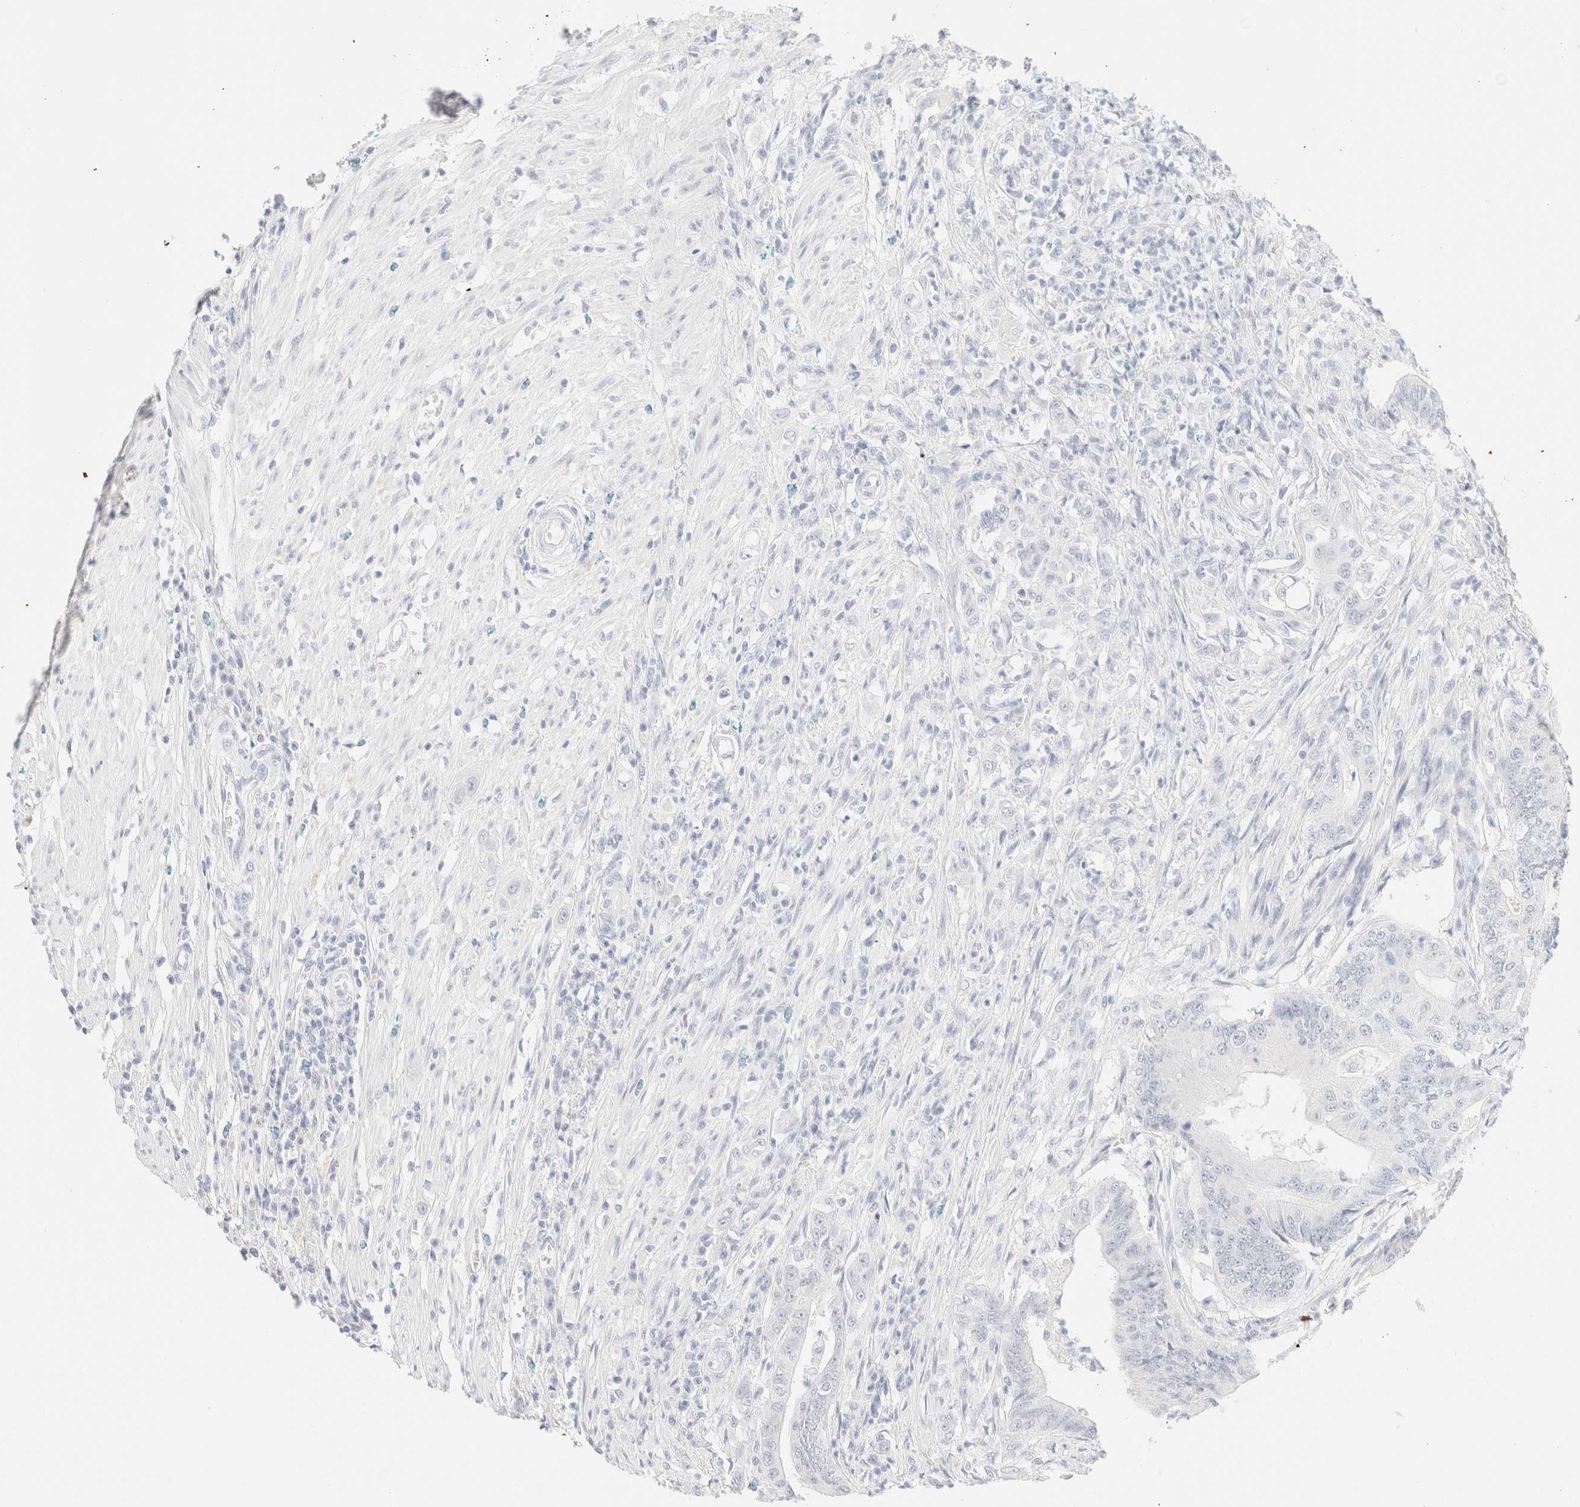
{"staining": {"intensity": "negative", "quantity": "none", "location": "none"}, "tissue": "colorectal cancer", "cell_type": "Tumor cells", "image_type": "cancer", "snomed": [{"axis": "morphology", "description": "Adenoma, NOS"}, {"axis": "morphology", "description": "Adenocarcinoma, NOS"}, {"axis": "topography", "description": "Colon"}], "caption": "Immunohistochemical staining of colorectal cancer displays no significant positivity in tumor cells.", "gene": "KRT15", "patient": {"sex": "male", "age": 79}}